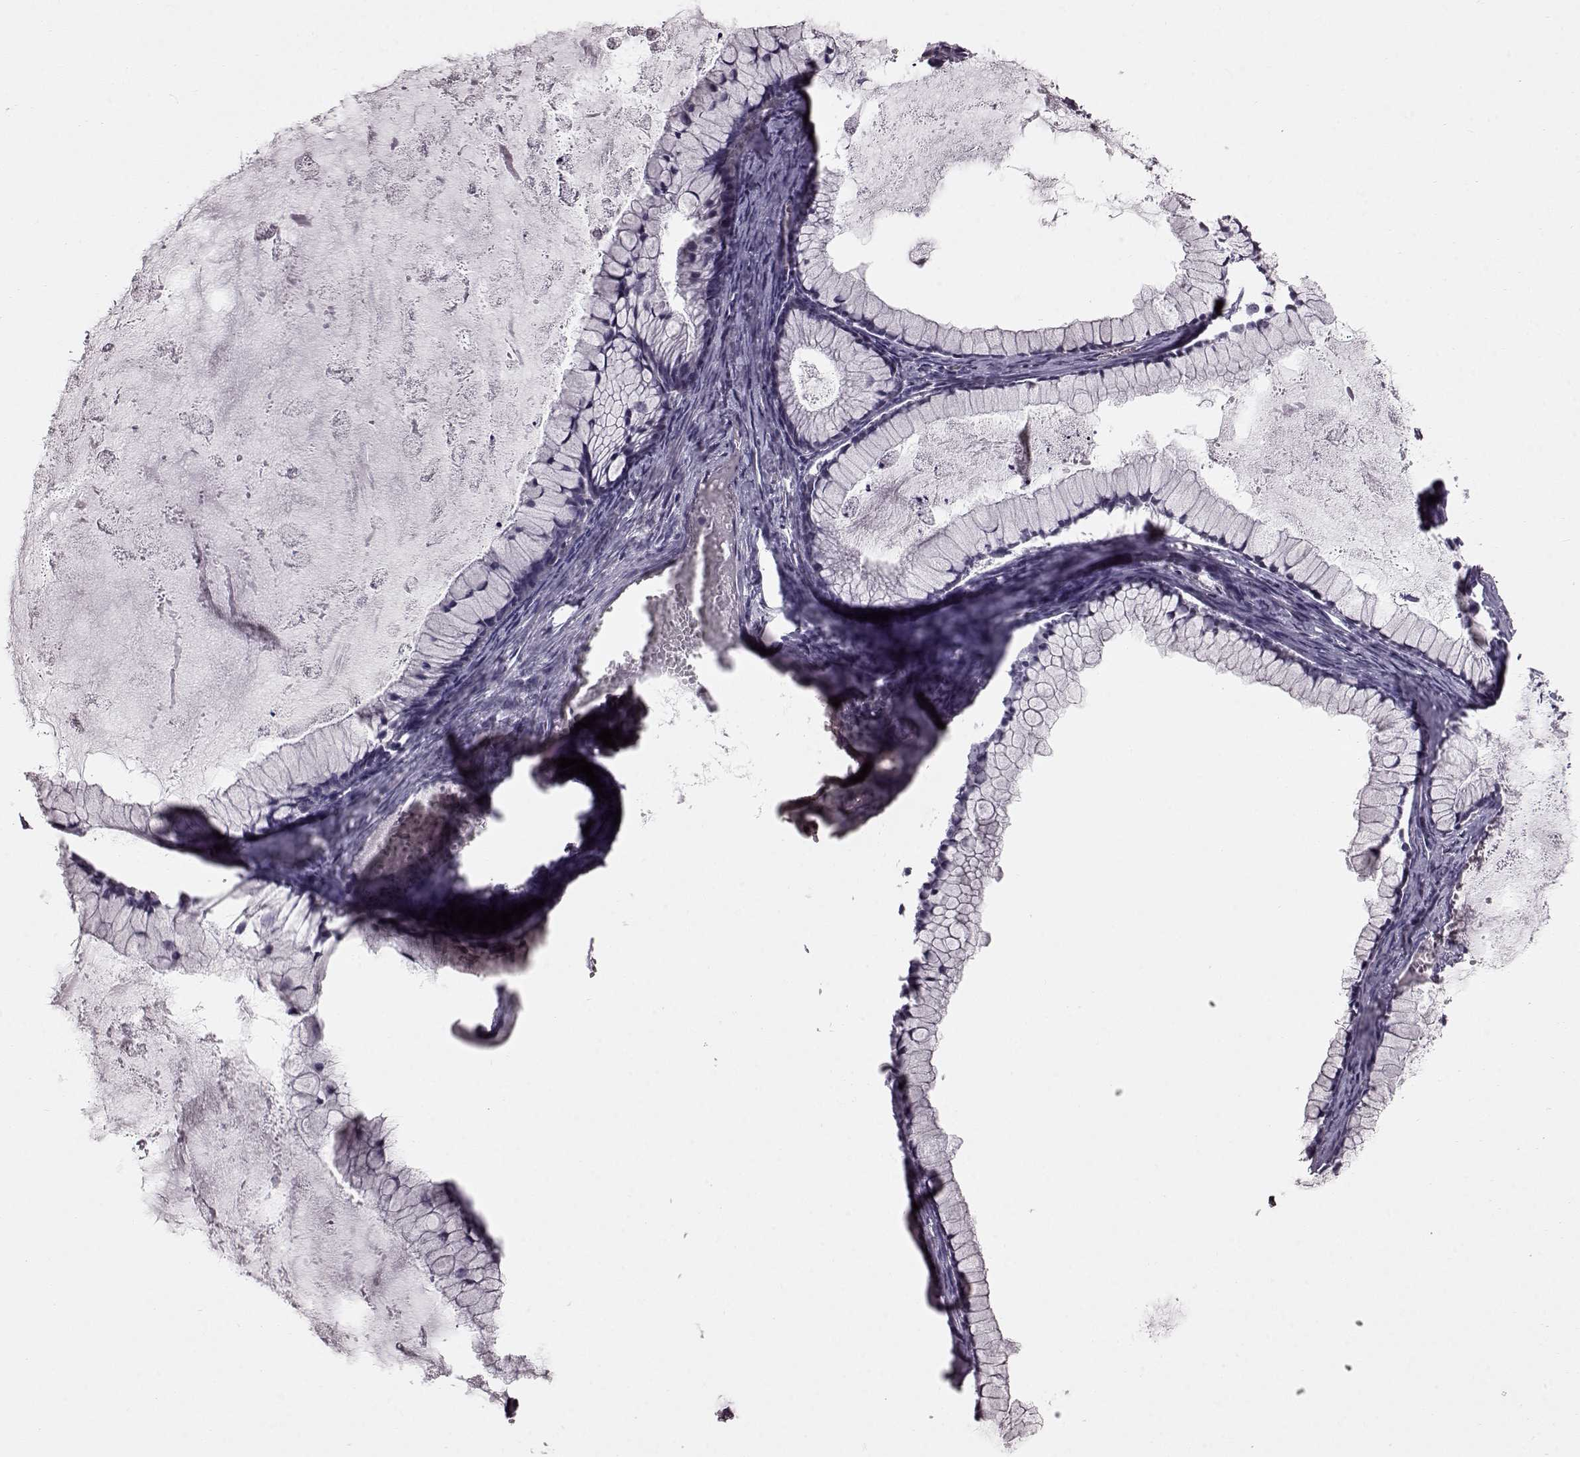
{"staining": {"intensity": "negative", "quantity": "none", "location": "none"}, "tissue": "ovarian cancer", "cell_type": "Tumor cells", "image_type": "cancer", "snomed": [{"axis": "morphology", "description": "Cystadenocarcinoma, mucinous, NOS"}, {"axis": "topography", "description": "Ovary"}], "caption": "Immunohistochemical staining of human ovarian mucinous cystadenocarcinoma displays no significant expression in tumor cells. (DAB (3,3'-diaminobenzidine) immunohistochemistry (IHC) visualized using brightfield microscopy, high magnification).", "gene": "TCHHL1", "patient": {"sex": "female", "age": 41}}